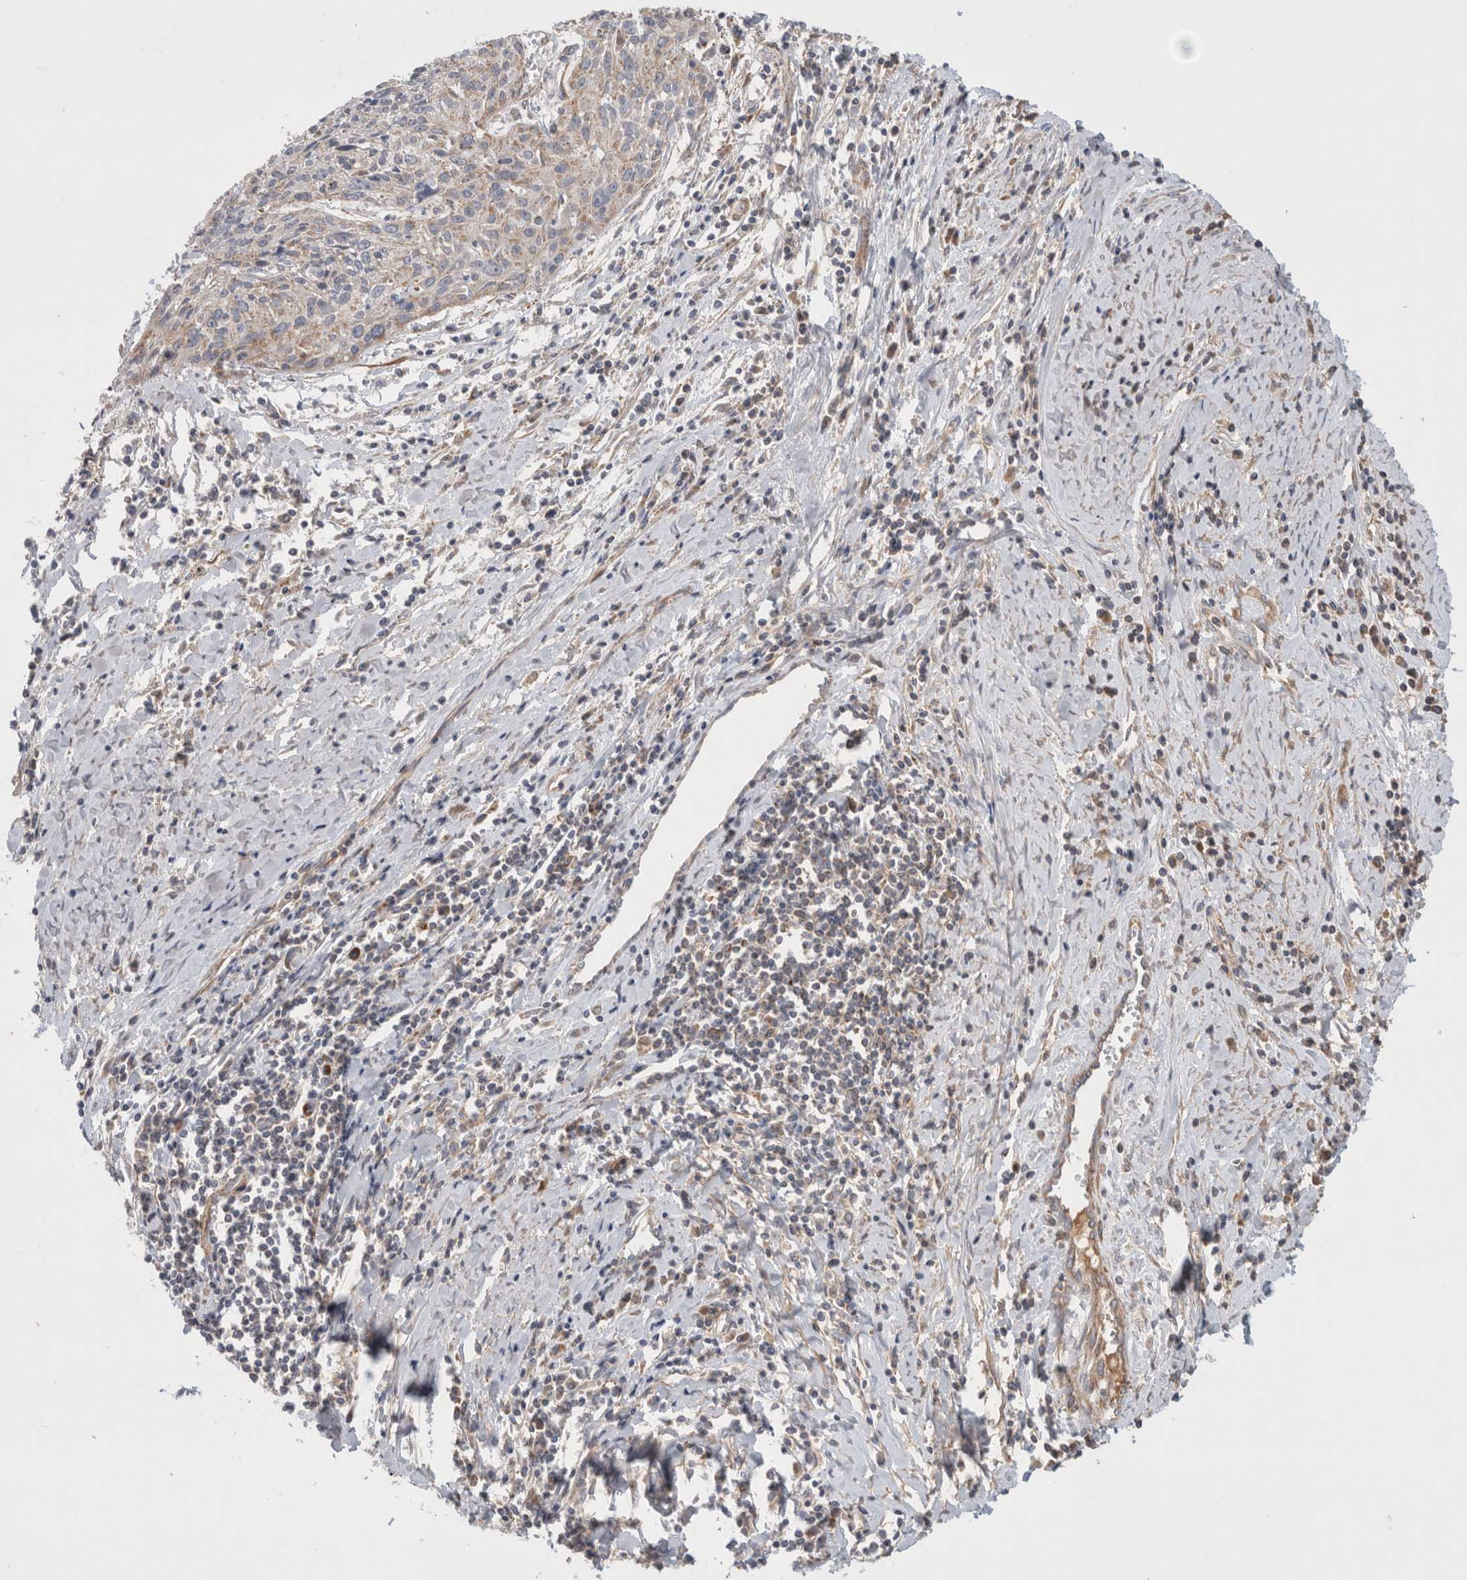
{"staining": {"intensity": "weak", "quantity": "<25%", "location": "cytoplasmic/membranous"}, "tissue": "cervical cancer", "cell_type": "Tumor cells", "image_type": "cancer", "snomed": [{"axis": "morphology", "description": "Squamous cell carcinoma, NOS"}, {"axis": "topography", "description": "Cervix"}], "caption": "Cervical cancer stained for a protein using IHC shows no staining tumor cells.", "gene": "MRPS28", "patient": {"sex": "female", "age": 51}}